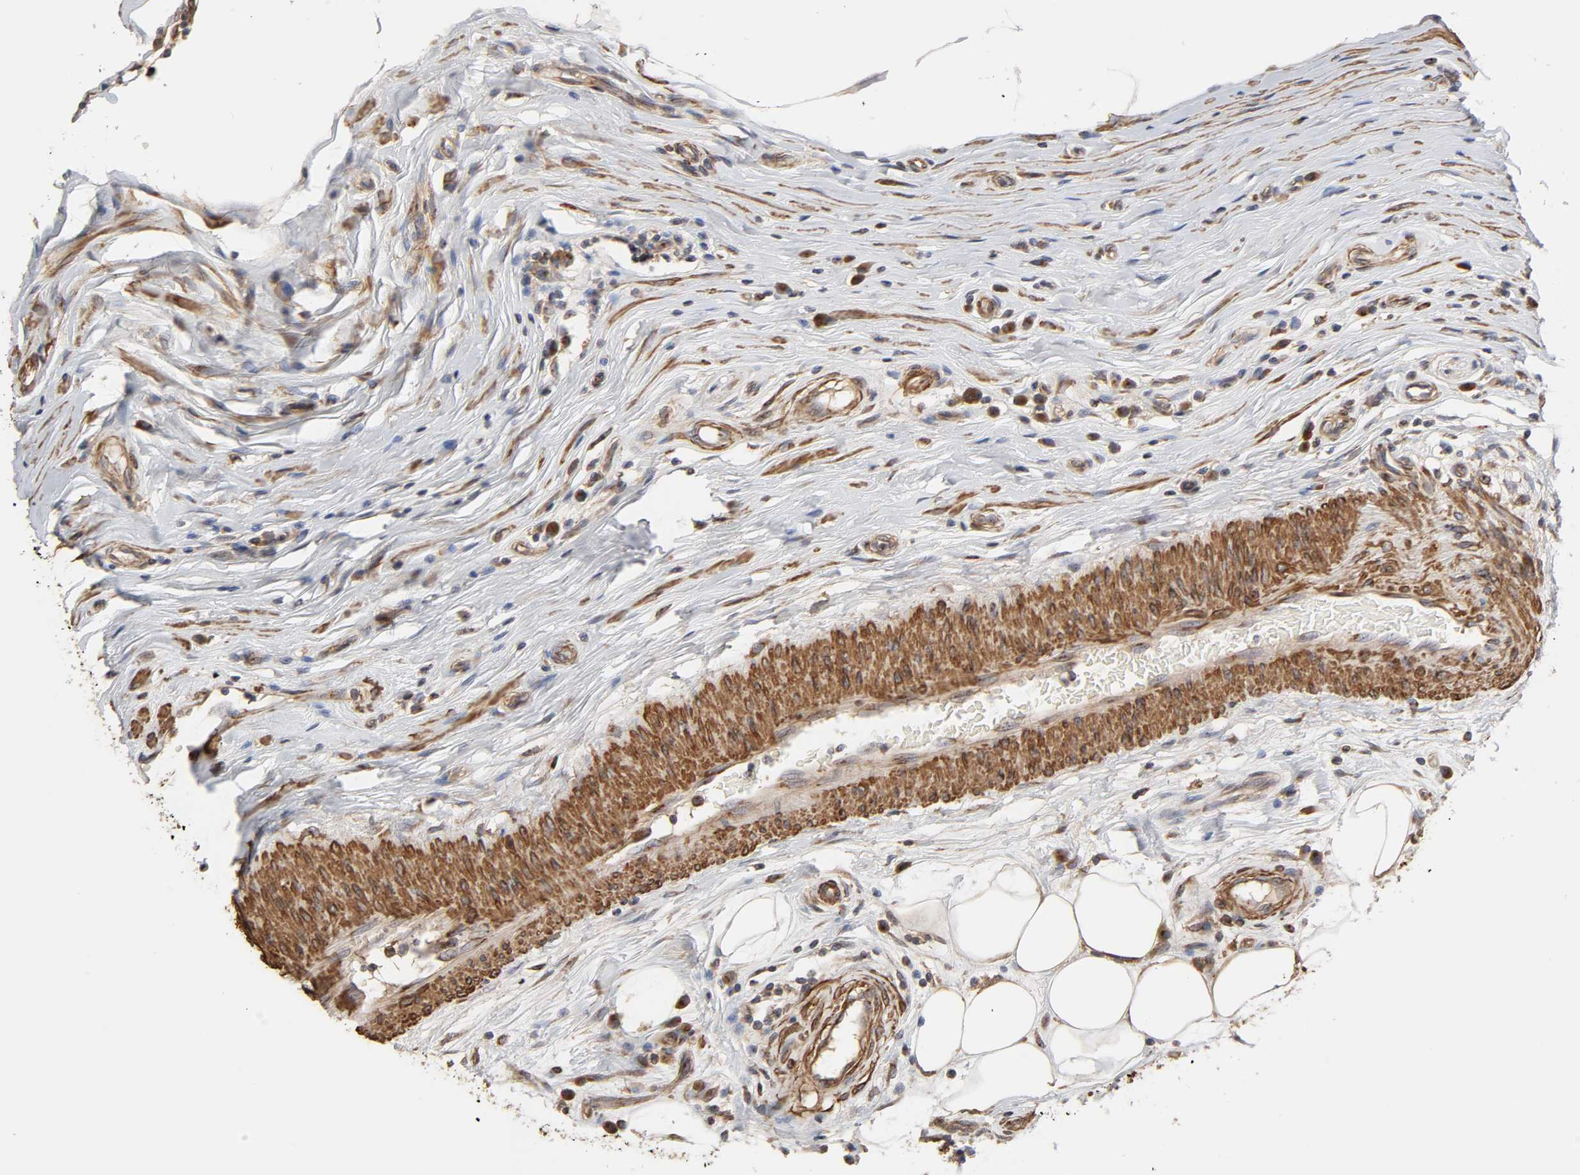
{"staining": {"intensity": "moderate", "quantity": ">75%", "location": "cytoplasmic/membranous"}, "tissue": "epididymis", "cell_type": "Glandular cells", "image_type": "normal", "snomed": [{"axis": "morphology", "description": "Normal tissue, NOS"}, {"axis": "morphology", "description": "Inflammation, NOS"}, {"axis": "topography", "description": "Epididymis"}], "caption": "DAB (3,3'-diaminobenzidine) immunohistochemical staining of normal human epididymis shows moderate cytoplasmic/membranous protein expression in approximately >75% of glandular cells.", "gene": "GNPTG", "patient": {"sex": "male", "age": 84}}